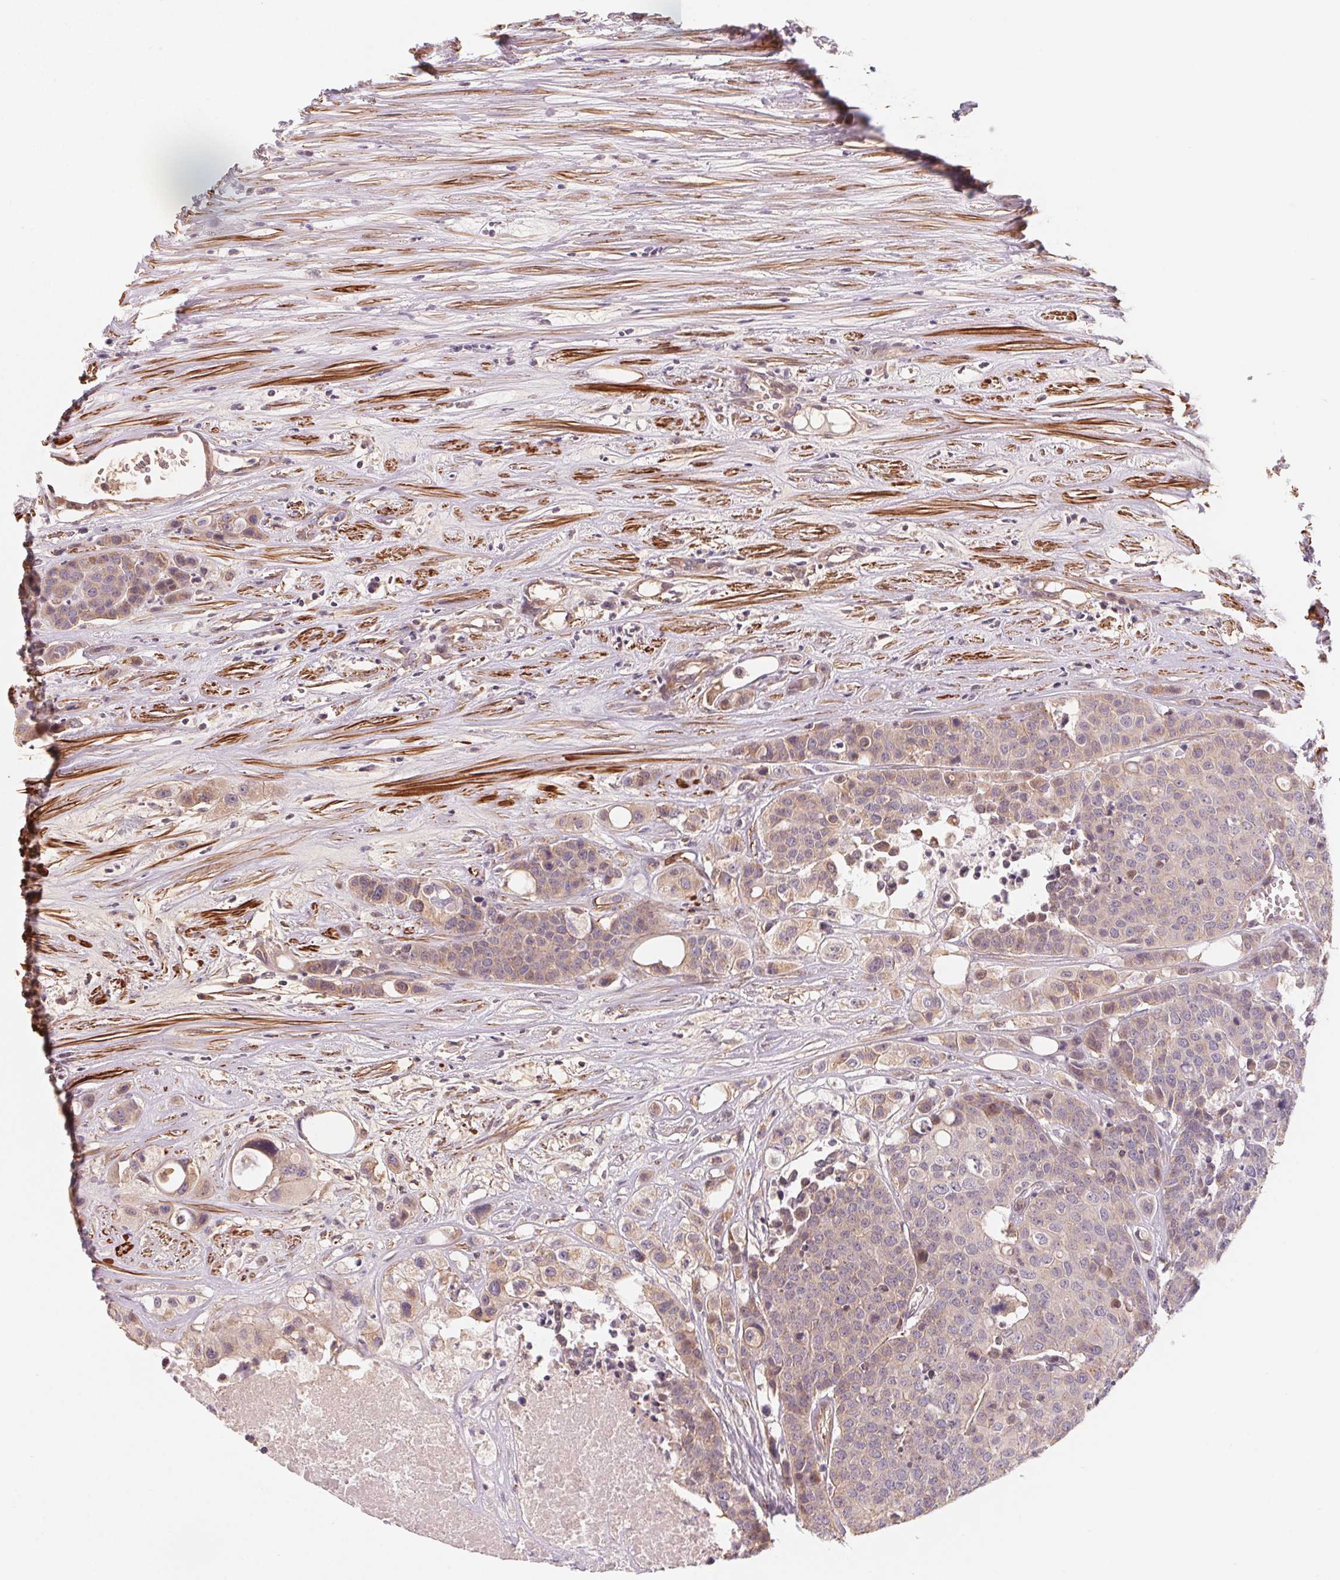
{"staining": {"intensity": "negative", "quantity": "none", "location": "none"}, "tissue": "carcinoid", "cell_type": "Tumor cells", "image_type": "cancer", "snomed": [{"axis": "morphology", "description": "Carcinoid, malignant, NOS"}, {"axis": "topography", "description": "Colon"}], "caption": "DAB (3,3'-diaminobenzidine) immunohistochemical staining of human carcinoid reveals no significant expression in tumor cells.", "gene": "CCDC112", "patient": {"sex": "male", "age": 81}}